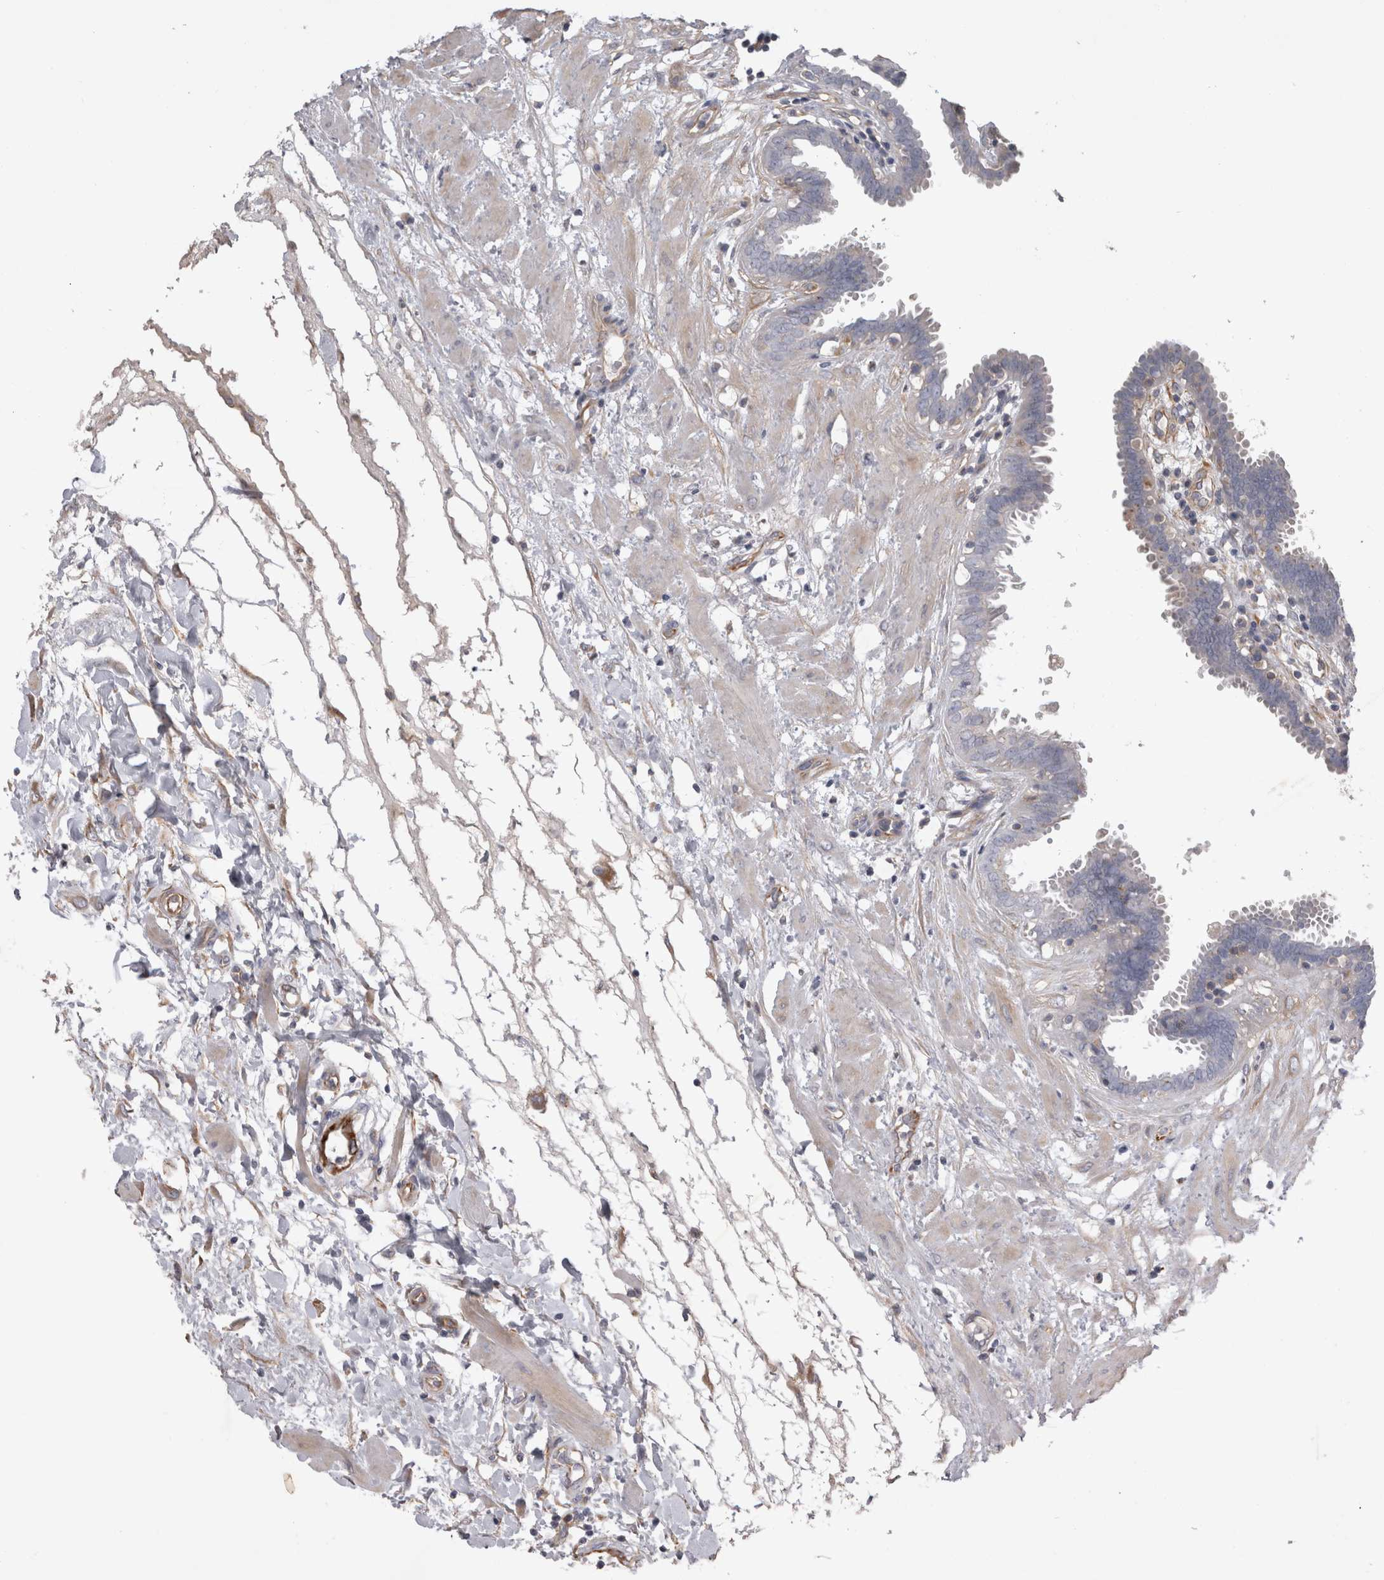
{"staining": {"intensity": "weak", "quantity": "<25%", "location": "cytoplasmic/membranous"}, "tissue": "fallopian tube", "cell_type": "Glandular cells", "image_type": "normal", "snomed": [{"axis": "morphology", "description": "Normal tissue, NOS"}, {"axis": "topography", "description": "Fallopian tube"}, {"axis": "topography", "description": "Placenta"}], "caption": "Immunohistochemical staining of normal human fallopian tube reveals no significant staining in glandular cells.", "gene": "STRADB", "patient": {"sex": "female", "age": 32}}